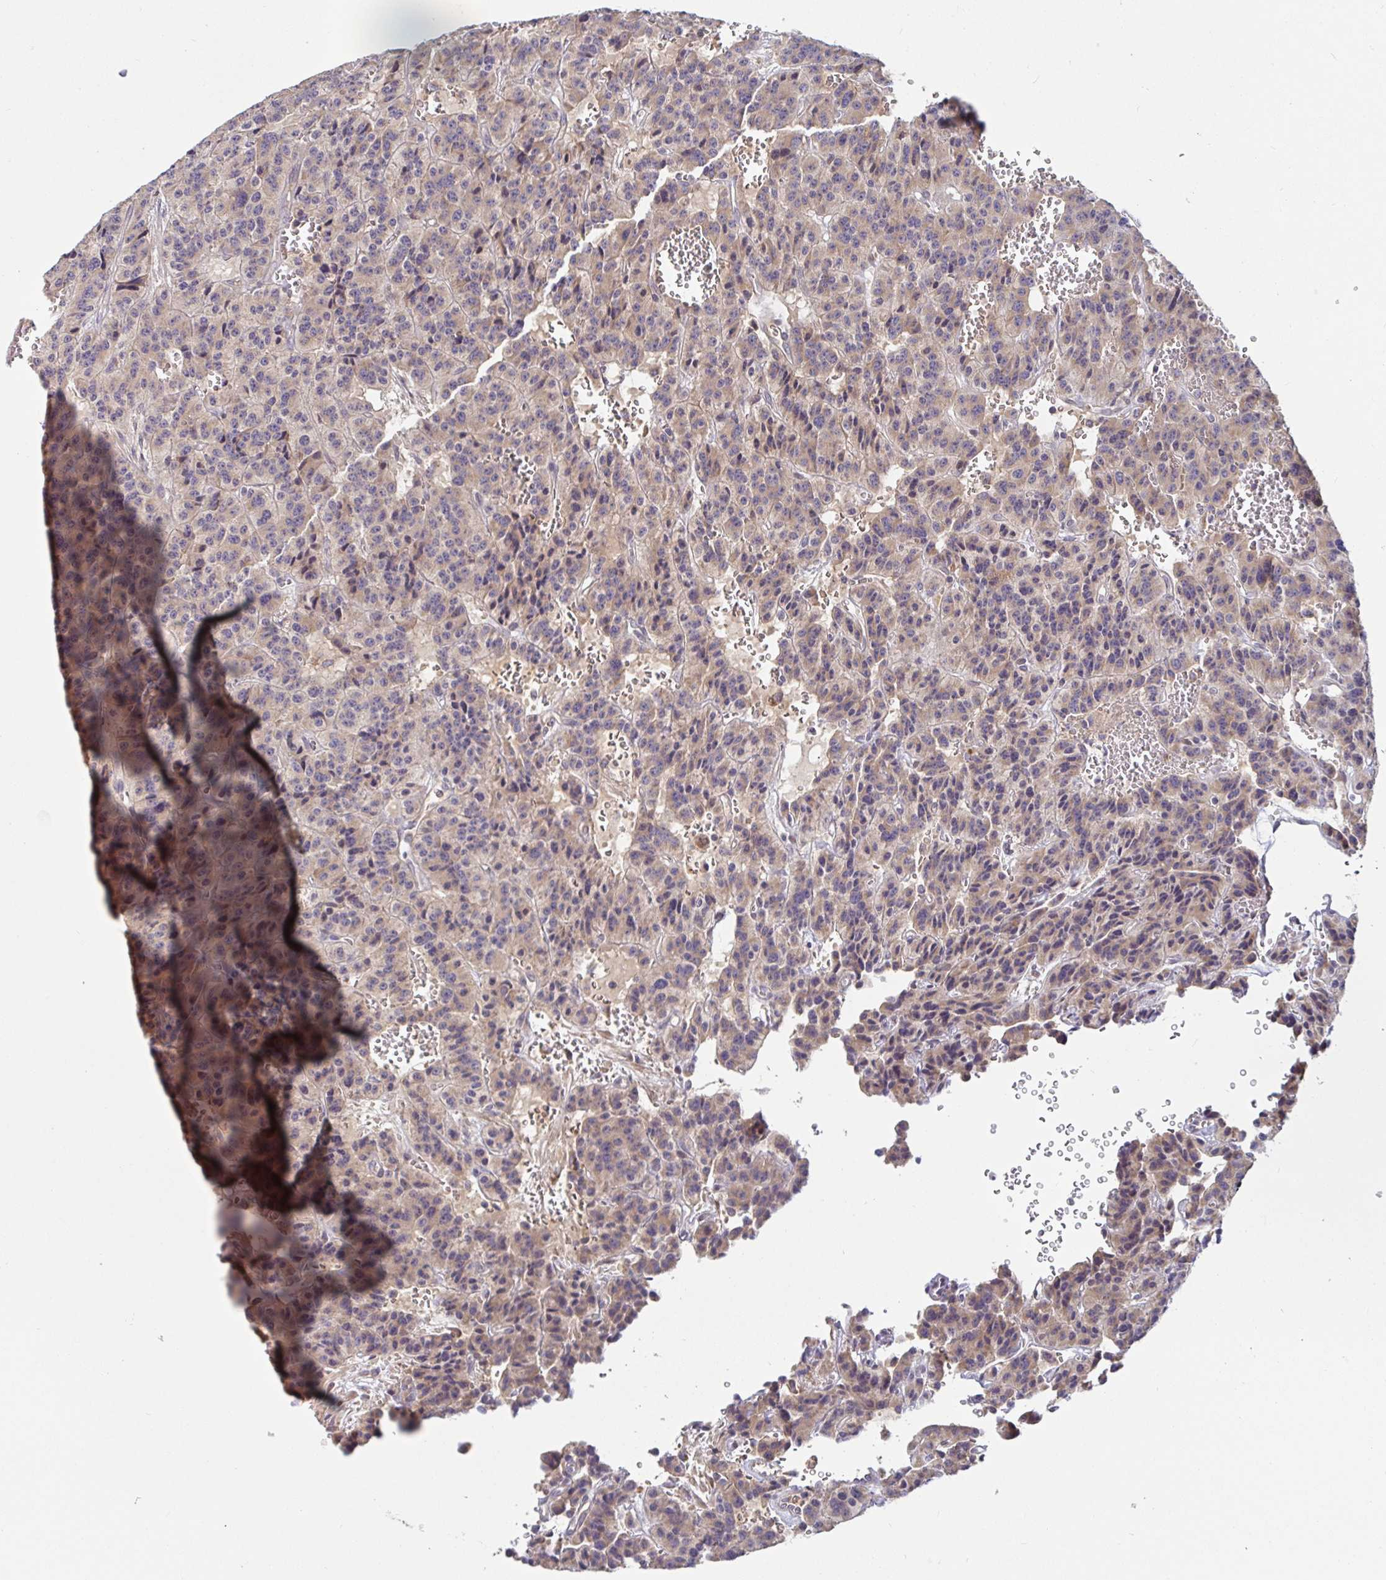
{"staining": {"intensity": "weak", "quantity": "25%-75%", "location": "cytoplasmic/membranous"}, "tissue": "carcinoid", "cell_type": "Tumor cells", "image_type": "cancer", "snomed": [{"axis": "morphology", "description": "Carcinoid, malignant, NOS"}, {"axis": "topography", "description": "Lung"}], "caption": "Carcinoid tissue demonstrates weak cytoplasmic/membranous positivity in approximately 25%-75% of tumor cells, visualized by immunohistochemistry.", "gene": "LARP1", "patient": {"sex": "female", "age": 71}}